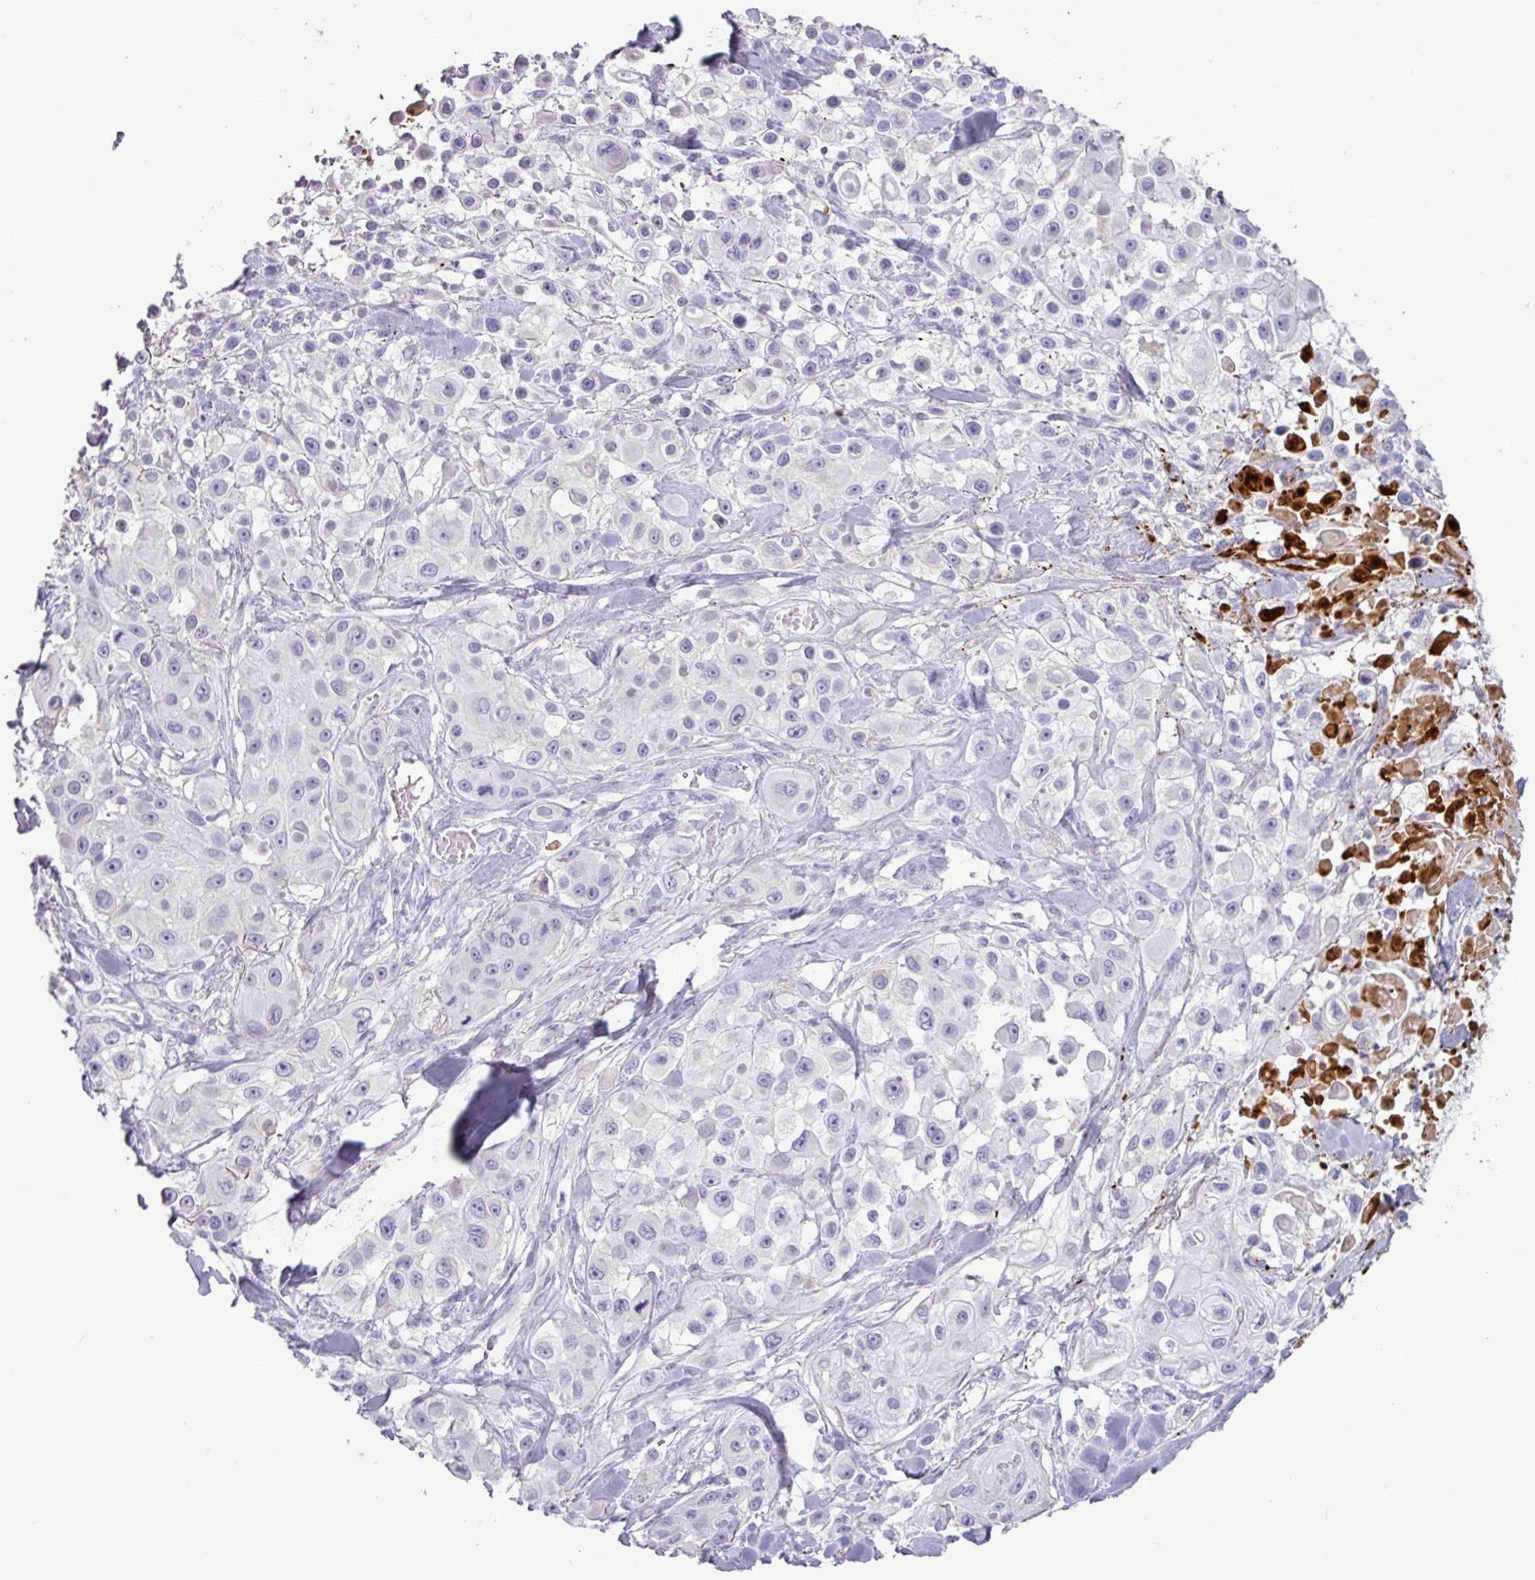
{"staining": {"intensity": "negative", "quantity": "none", "location": "none"}, "tissue": "skin cancer", "cell_type": "Tumor cells", "image_type": "cancer", "snomed": [{"axis": "morphology", "description": "Squamous cell carcinoma, NOS"}, {"axis": "topography", "description": "Skin"}], "caption": "The histopathology image demonstrates no staining of tumor cells in squamous cell carcinoma (skin). (DAB immunohistochemistry (IHC), high magnification).", "gene": "C4B", "patient": {"sex": "male", "age": 63}}